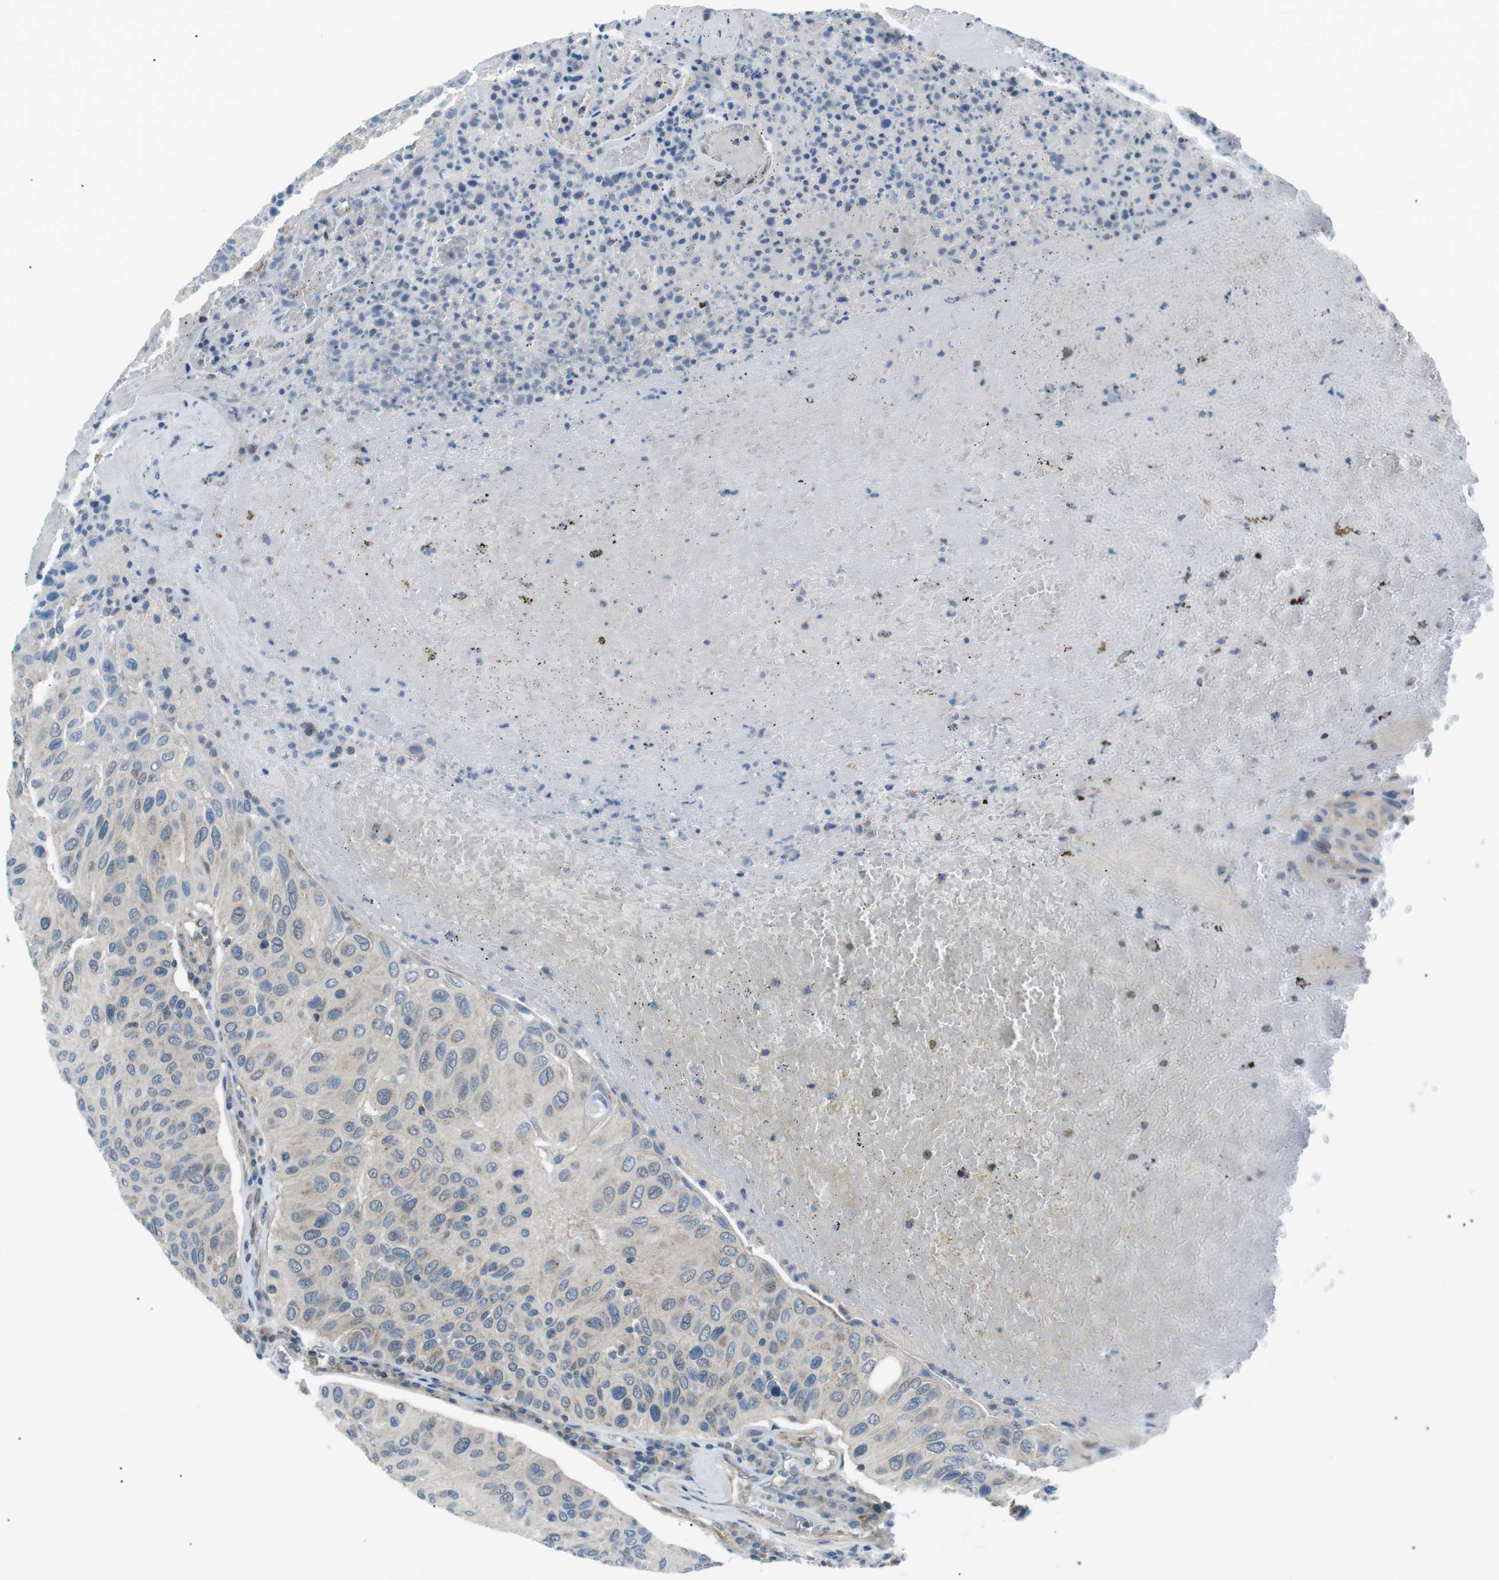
{"staining": {"intensity": "negative", "quantity": "none", "location": "none"}, "tissue": "urothelial cancer", "cell_type": "Tumor cells", "image_type": "cancer", "snomed": [{"axis": "morphology", "description": "Urothelial carcinoma, High grade"}, {"axis": "topography", "description": "Urinary bladder"}], "caption": "Immunohistochemistry histopathology image of neoplastic tissue: urothelial cancer stained with DAB (3,3'-diaminobenzidine) shows no significant protein positivity in tumor cells.", "gene": "ARID5B", "patient": {"sex": "male", "age": 66}}